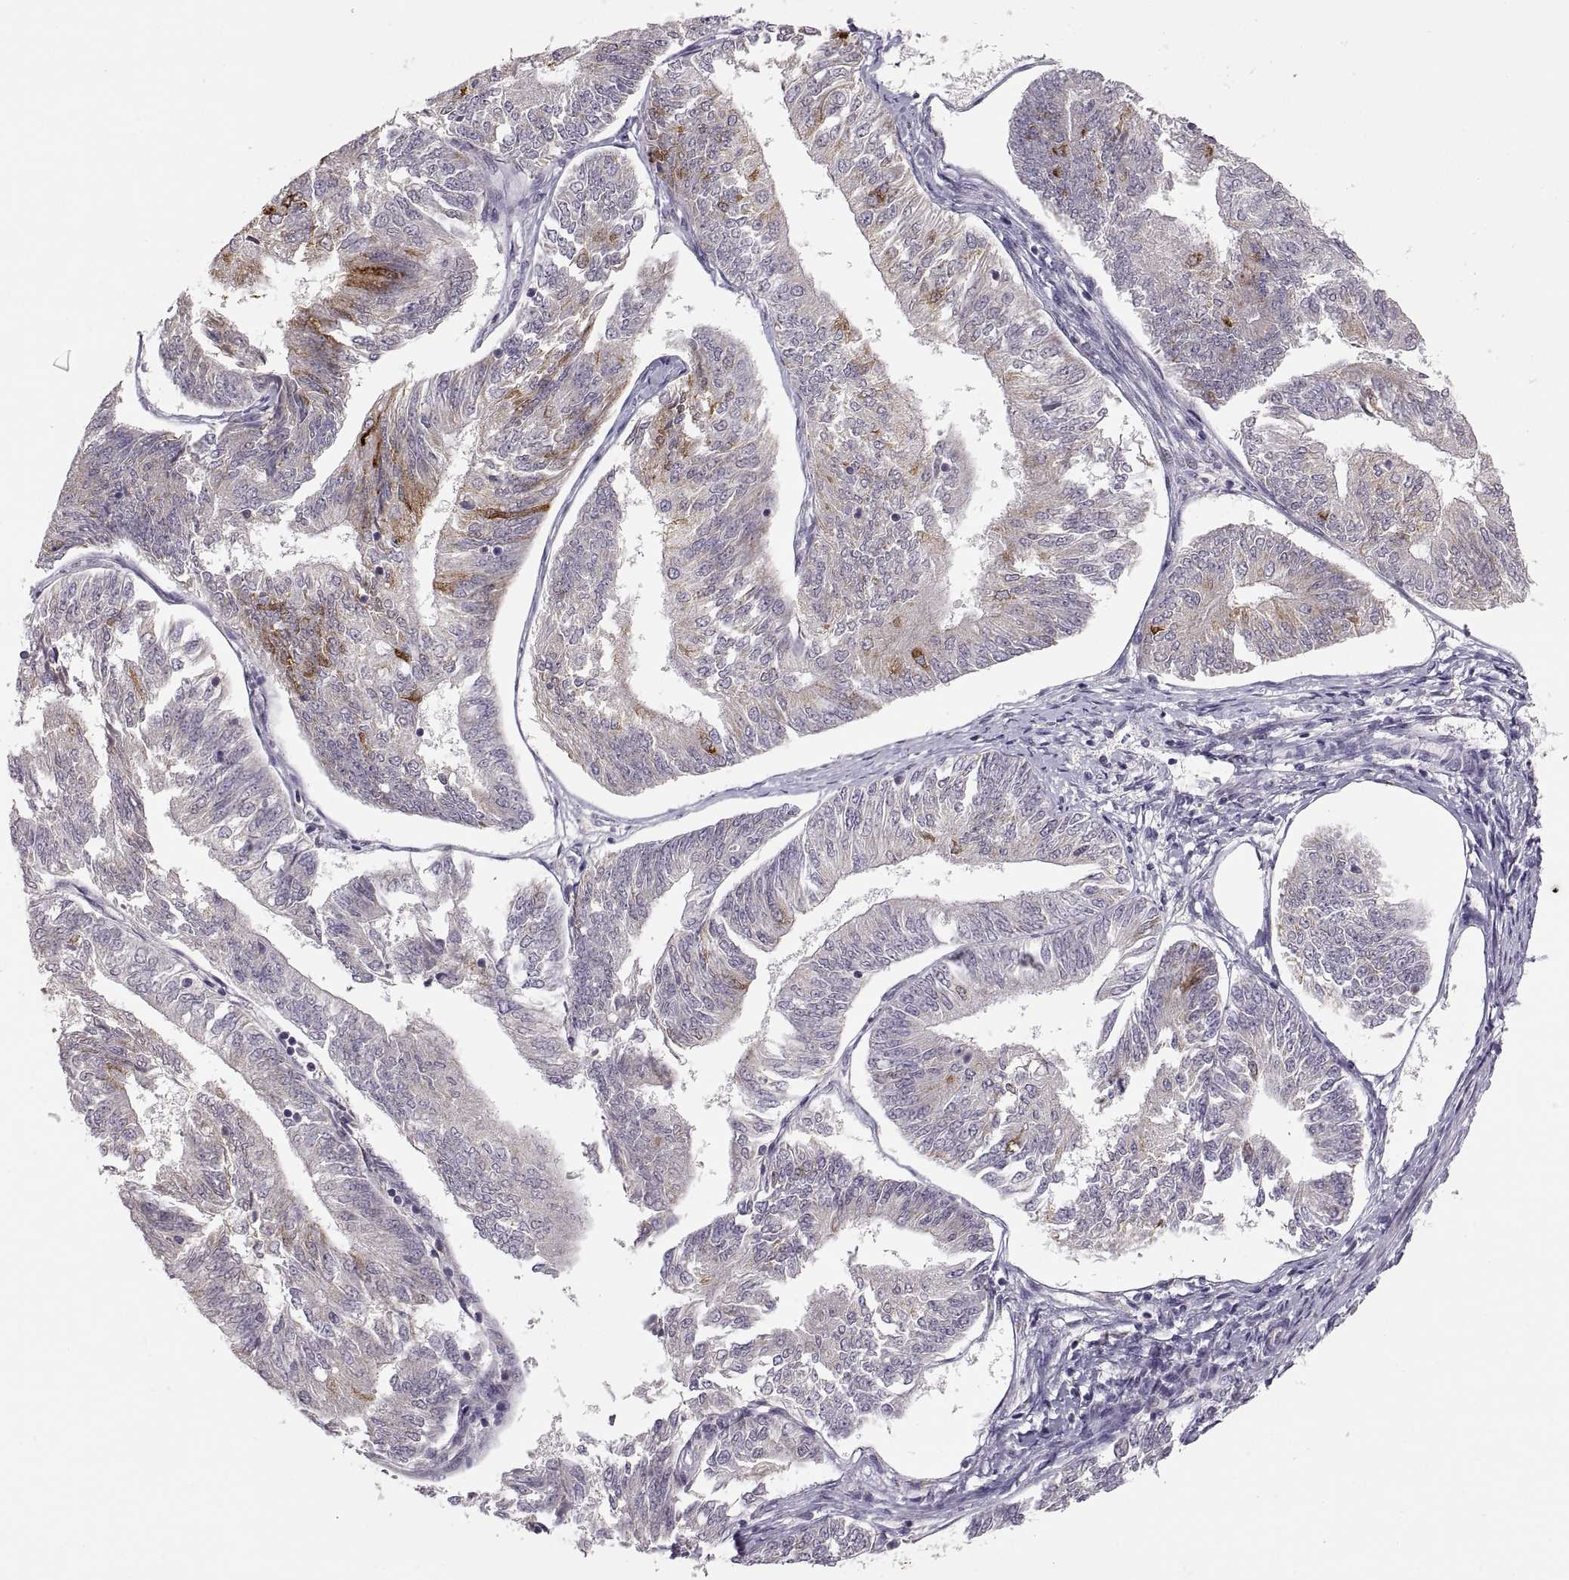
{"staining": {"intensity": "strong", "quantity": "<25%", "location": "cytoplasmic/membranous"}, "tissue": "endometrial cancer", "cell_type": "Tumor cells", "image_type": "cancer", "snomed": [{"axis": "morphology", "description": "Adenocarcinoma, NOS"}, {"axis": "topography", "description": "Endometrium"}], "caption": "About <25% of tumor cells in human endometrial cancer display strong cytoplasmic/membranous protein staining as visualized by brown immunohistochemical staining.", "gene": "HMGCR", "patient": {"sex": "female", "age": 58}}